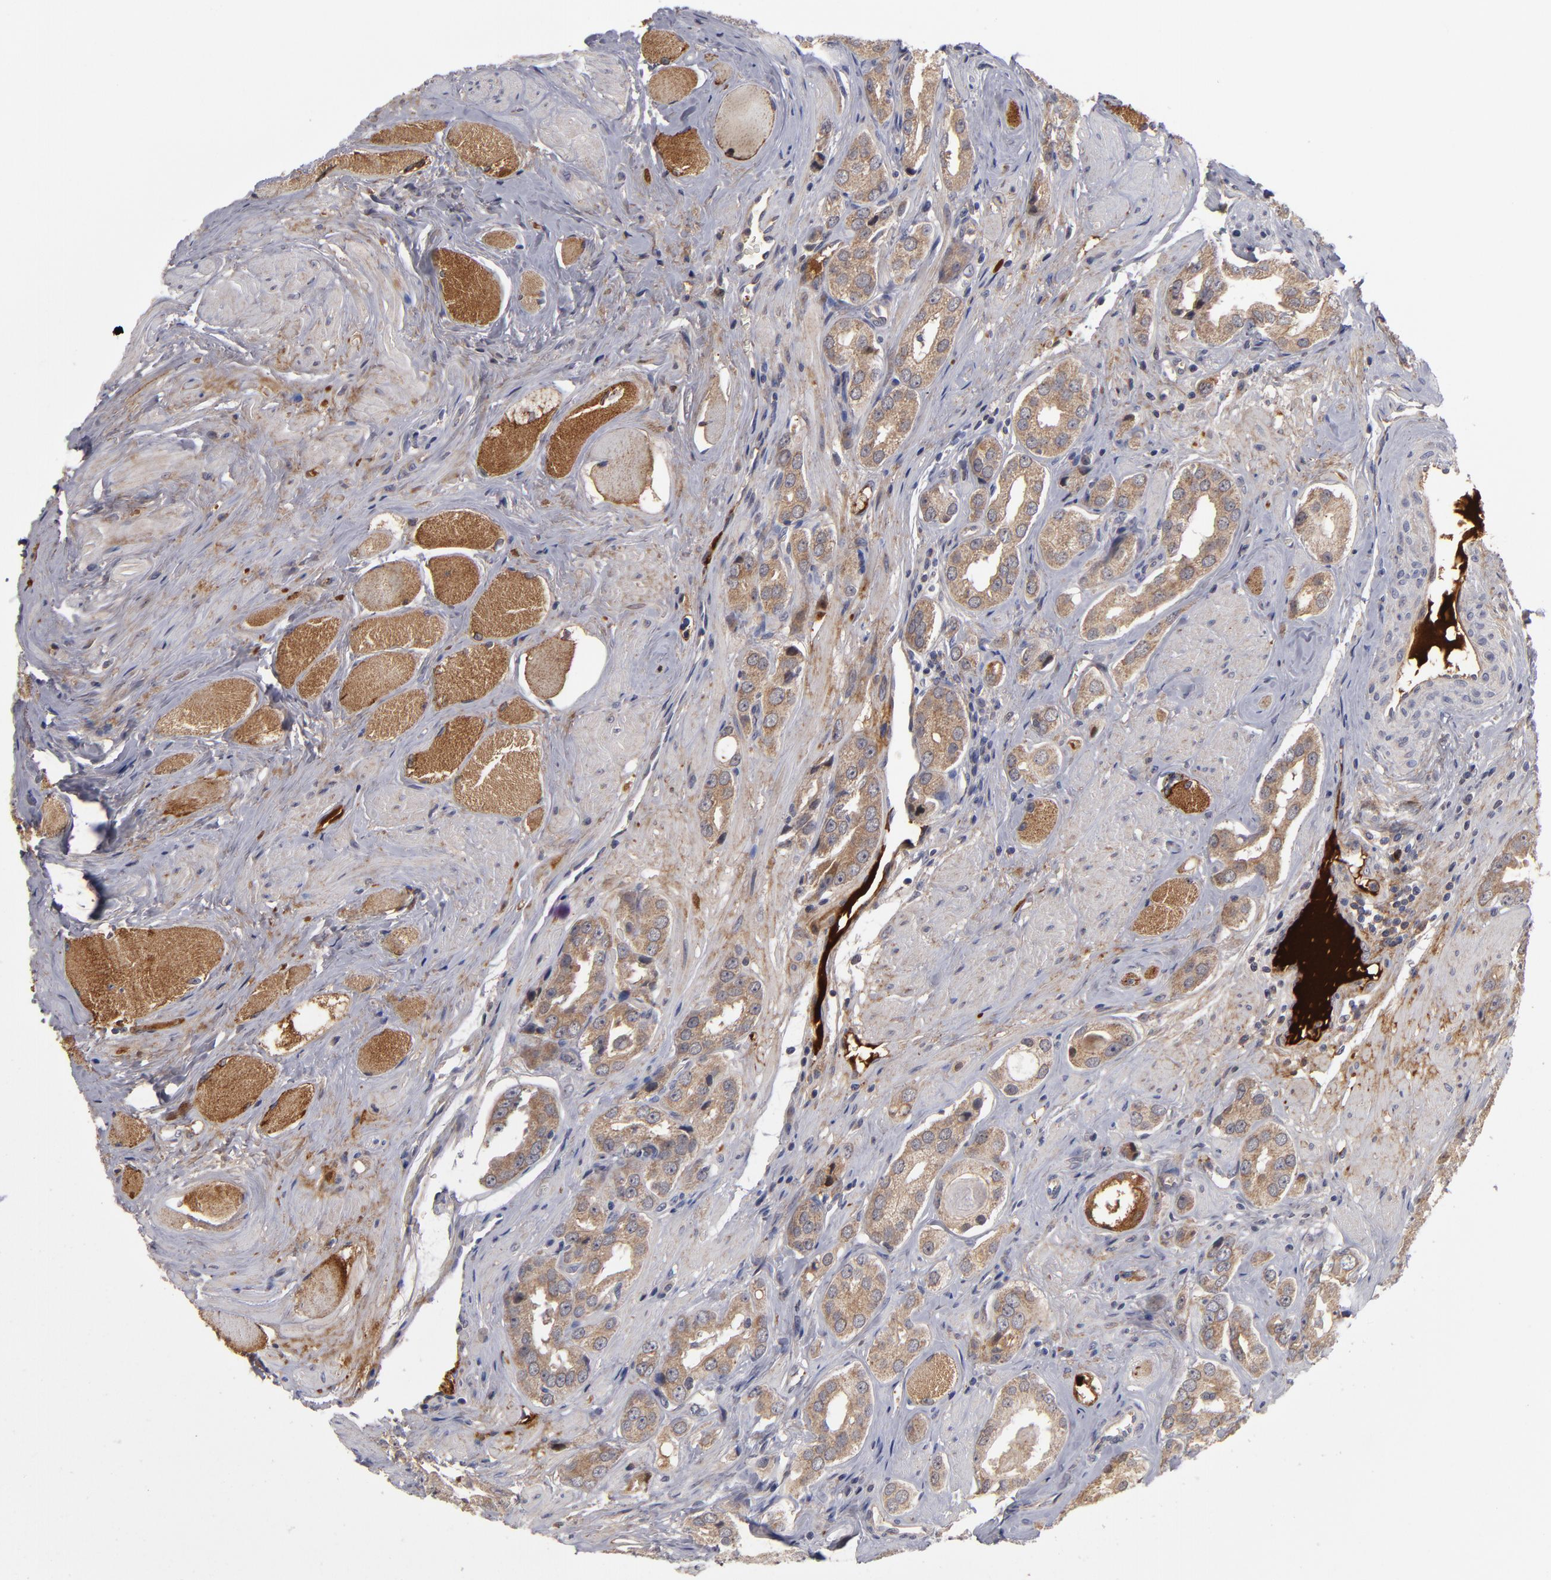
{"staining": {"intensity": "strong", "quantity": ">75%", "location": "cytoplasmic/membranous"}, "tissue": "prostate cancer", "cell_type": "Tumor cells", "image_type": "cancer", "snomed": [{"axis": "morphology", "description": "Adenocarcinoma, Medium grade"}, {"axis": "topography", "description": "Prostate"}], "caption": "Prostate medium-grade adenocarcinoma stained for a protein reveals strong cytoplasmic/membranous positivity in tumor cells. (DAB IHC, brown staining for protein, blue staining for nuclei).", "gene": "EXD2", "patient": {"sex": "male", "age": 53}}